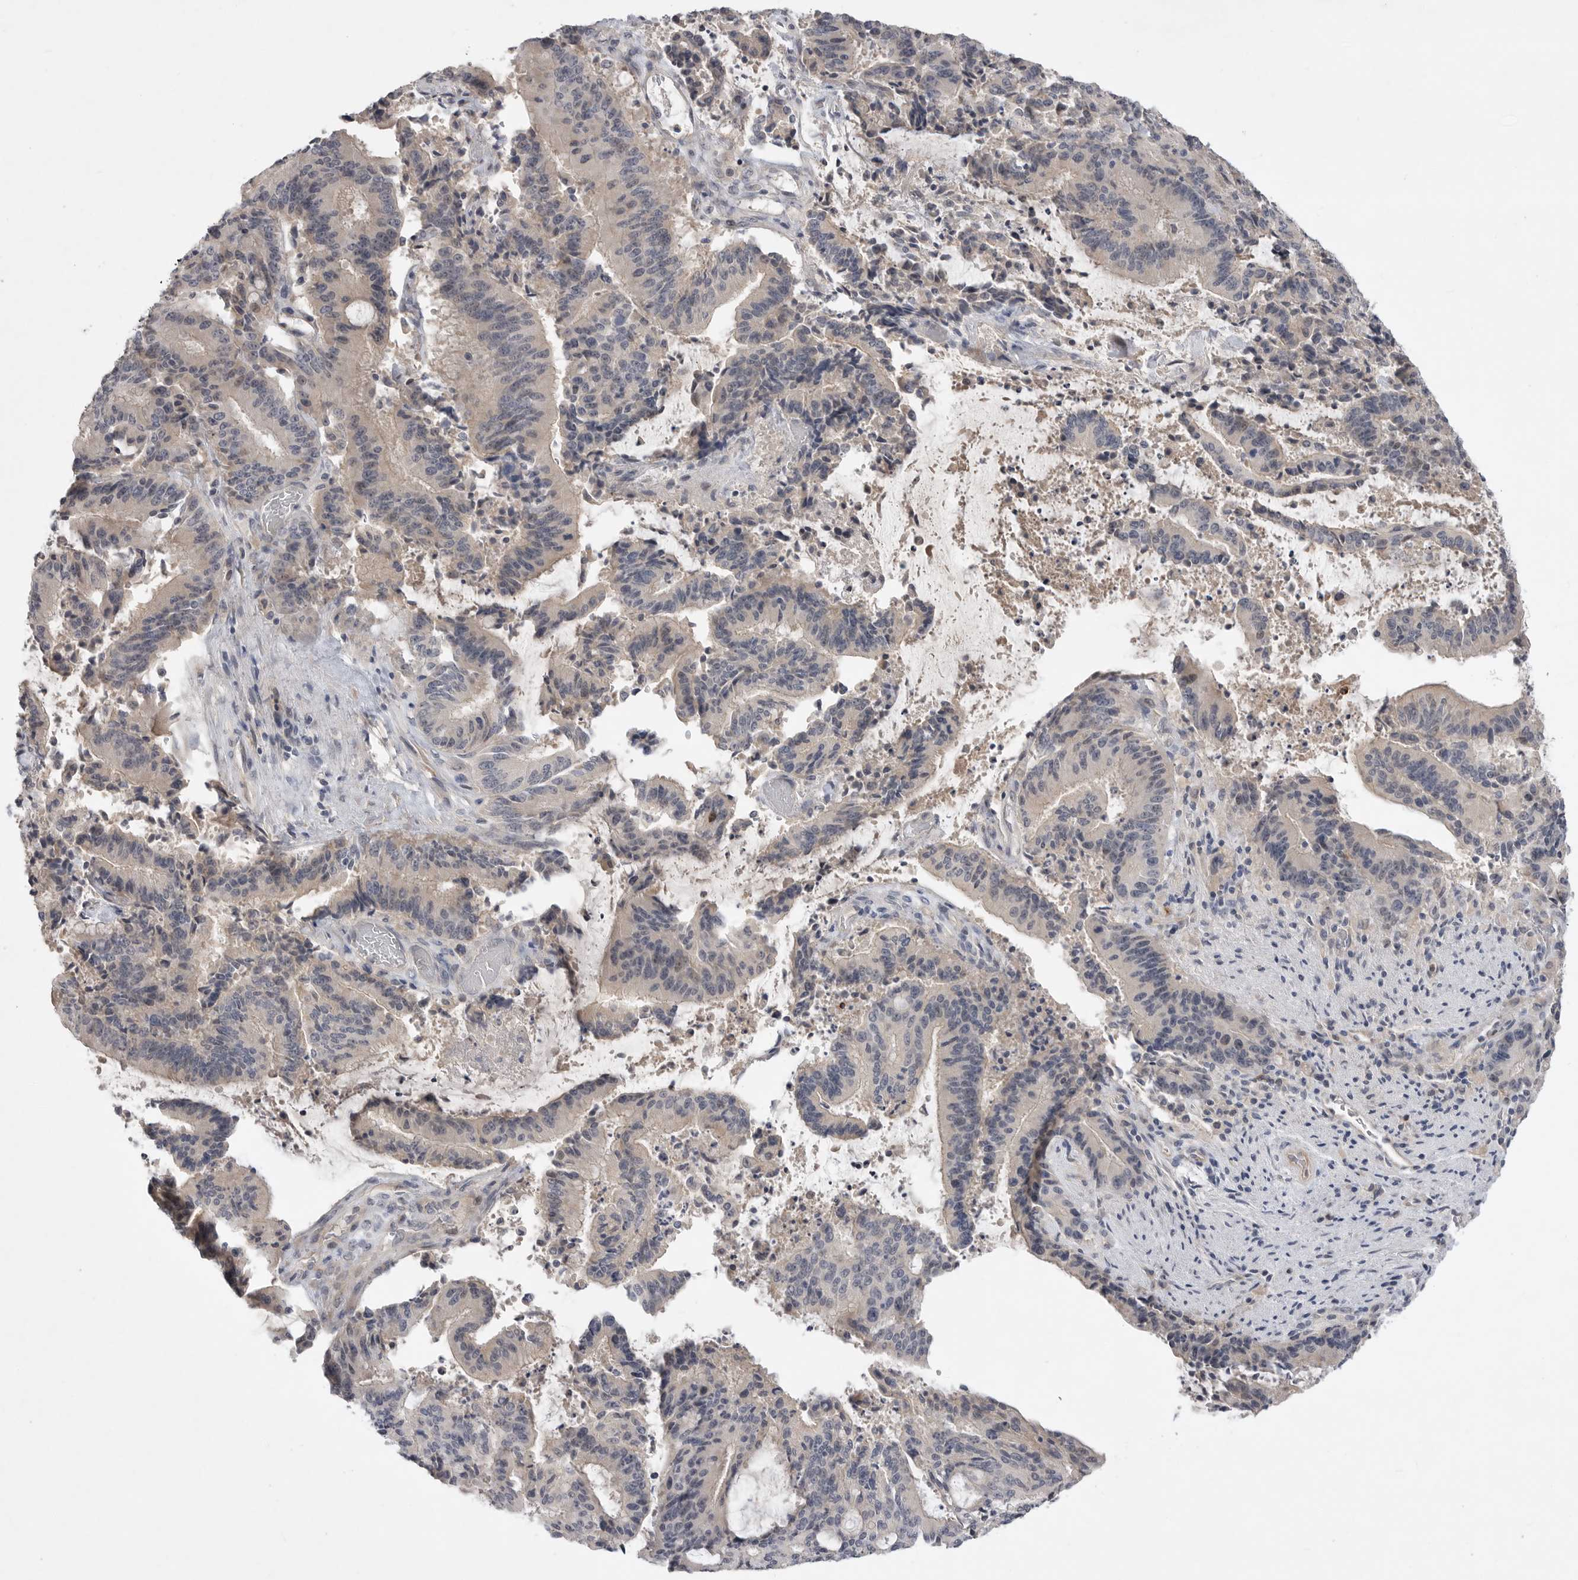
{"staining": {"intensity": "negative", "quantity": "none", "location": "none"}, "tissue": "liver cancer", "cell_type": "Tumor cells", "image_type": "cancer", "snomed": [{"axis": "morphology", "description": "Normal tissue, NOS"}, {"axis": "morphology", "description": "Cholangiocarcinoma"}, {"axis": "topography", "description": "Liver"}, {"axis": "topography", "description": "Peripheral nerve tissue"}], "caption": "The histopathology image exhibits no significant expression in tumor cells of liver cancer (cholangiocarcinoma).", "gene": "ITGAD", "patient": {"sex": "female", "age": 73}}